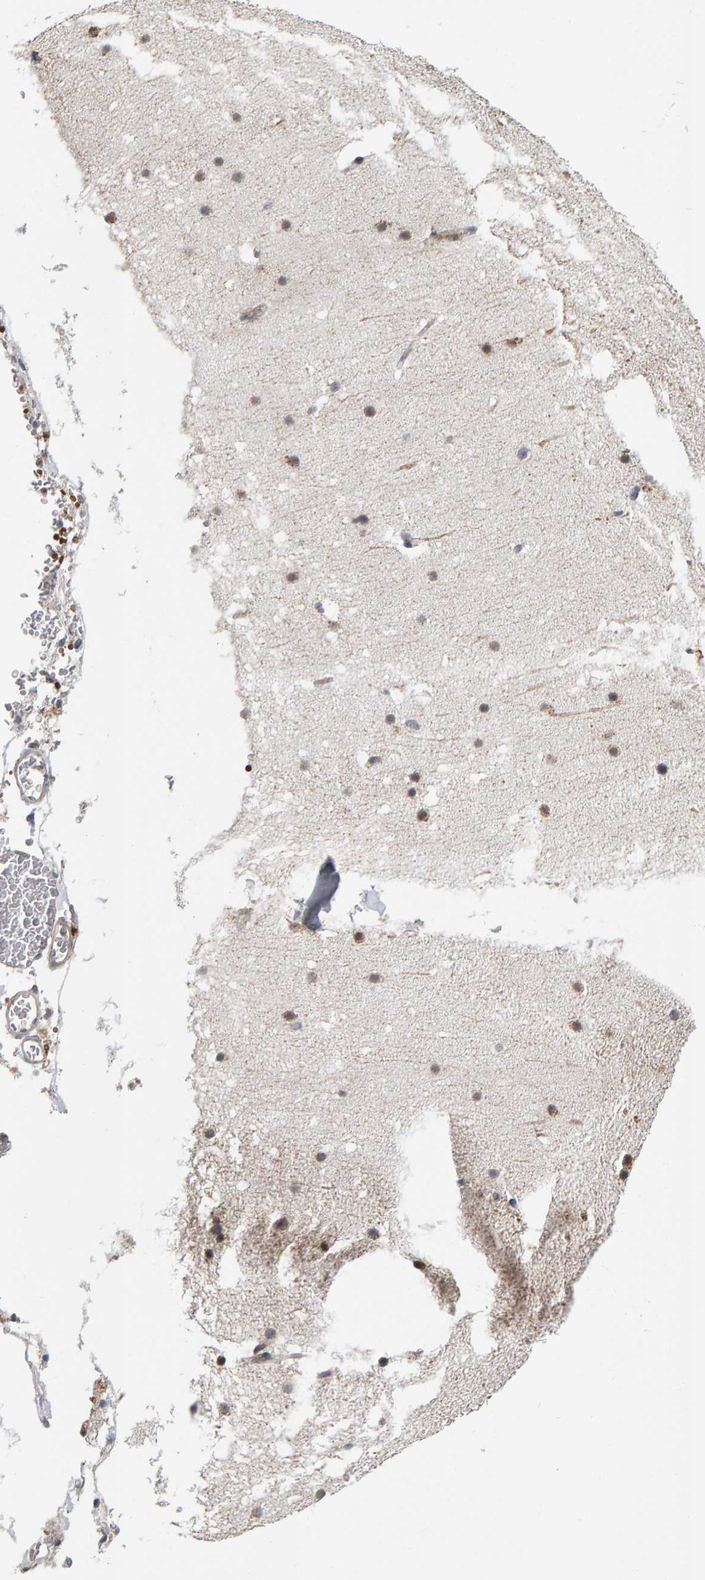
{"staining": {"intensity": "moderate", "quantity": ">75%", "location": "cytoplasmic/membranous"}, "tissue": "cerebellum", "cell_type": "Cells in granular layer", "image_type": "normal", "snomed": [{"axis": "morphology", "description": "Normal tissue, NOS"}, {"axis": "topography", "description": "Cerebellum"}], "caption": "Brown immunohistochemical staining in unremarkable cerebellum shows moderate cytoplasmic/membranous positivity in approximately >75% of cells in granular layer. Nuclei are stained in blue.", "gene": "DAP3", "patient": {"sex": "male", "age": 57}}